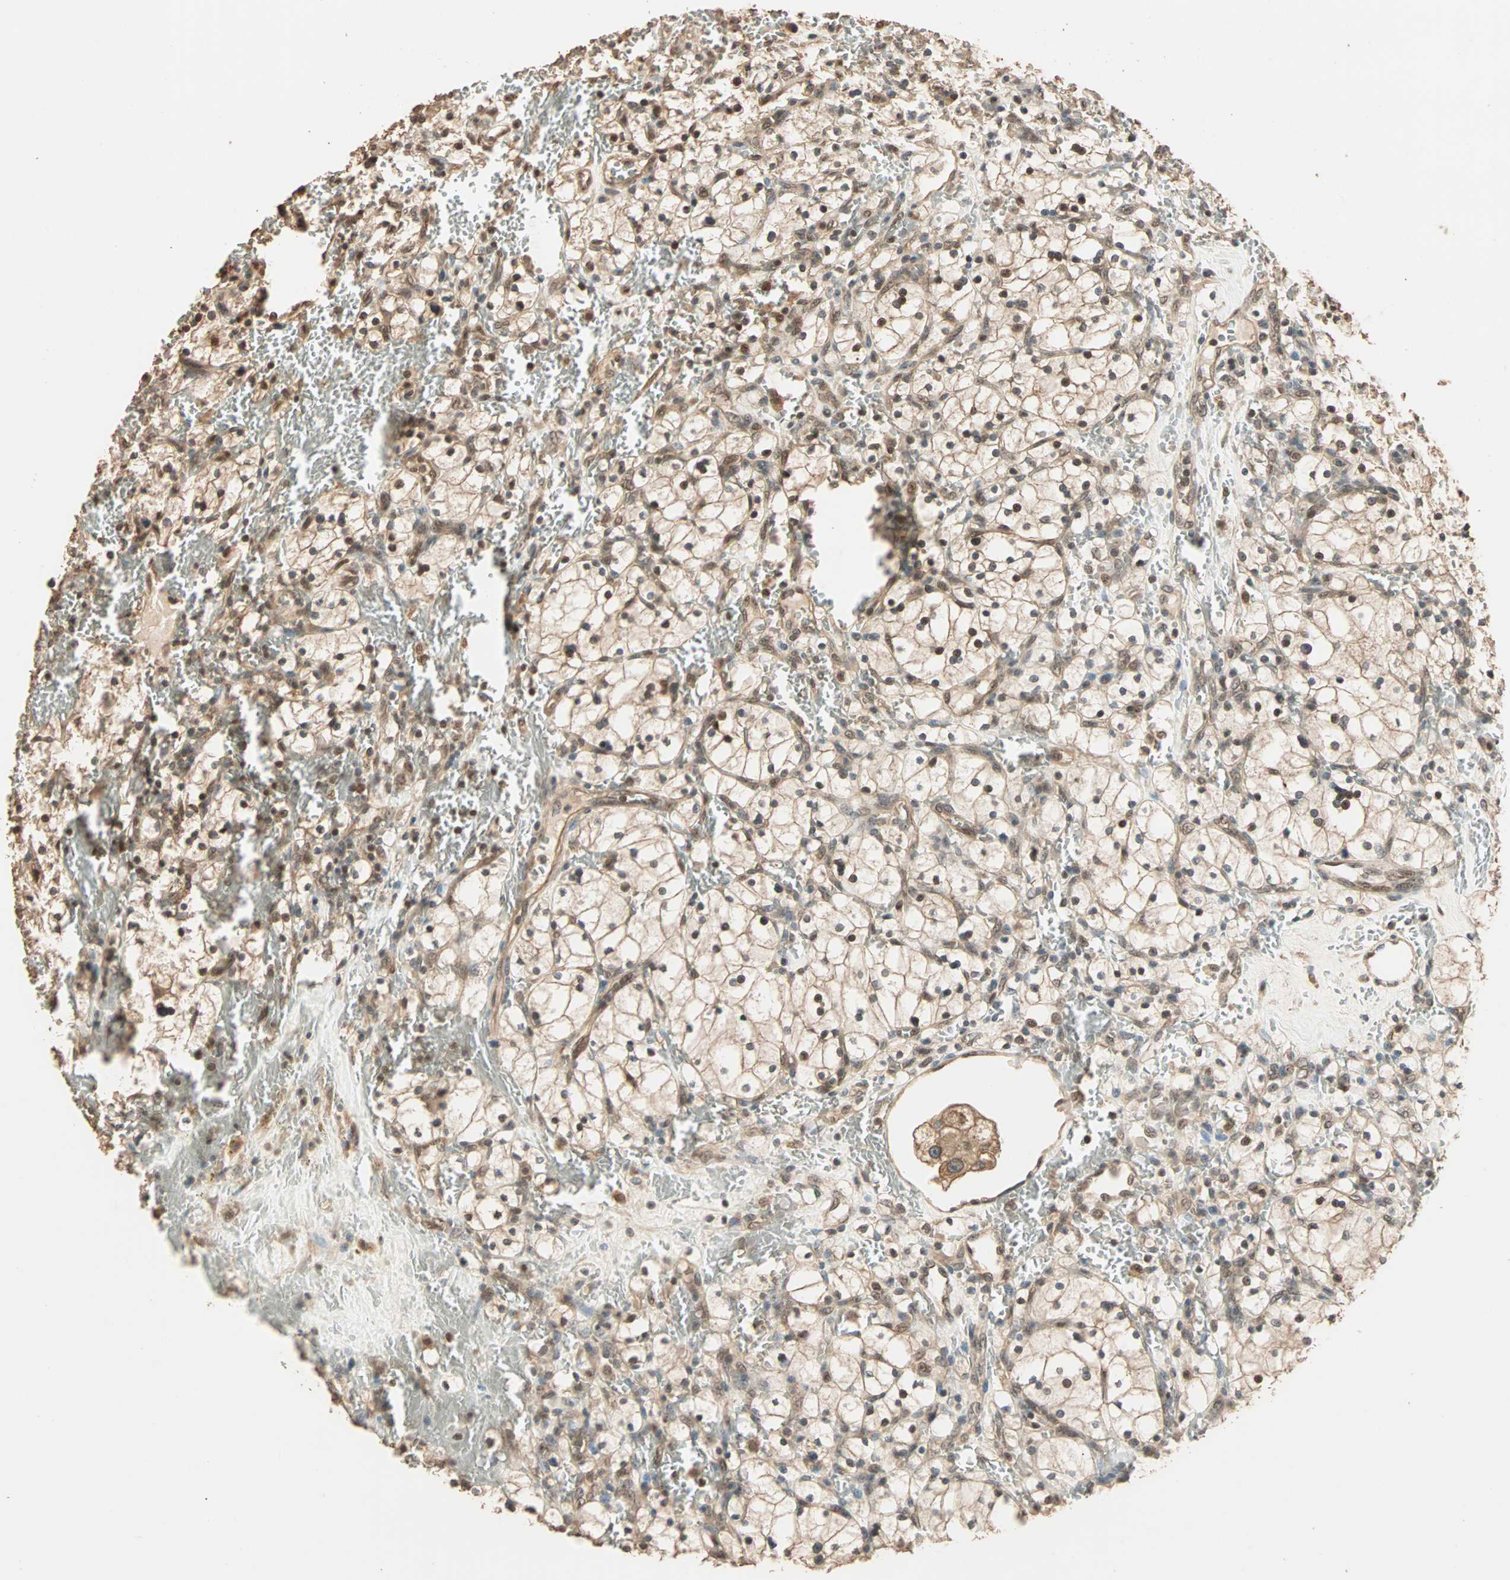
{"staining": {"intensity": "moderate", "quantity": "25%-75%", "location": "cytoplasmic/membranous,nuclear"}, "tissue": "renal cancer", "cell_type": "Tumor cells", "image_type": "cancer", "snomed": [{"axis": "morphology", "description": "Adenocarcinoma, NOS"}, {"axis": "topography", "description": "Kidney"}], "caption": "An immunohistochemistry histopathology image of neoplastic tissue is shown. Protein staining in brown shows moderate cytoplasmic/membranous and nuclear positivity in renal cancer (adenocarcinoma) within tumor cells. Ihc stains the protein of interest in brown and the nuclei are stained blue.", "gene": "ZBTB33", "patient": {"sex": "female", "age": 83}}